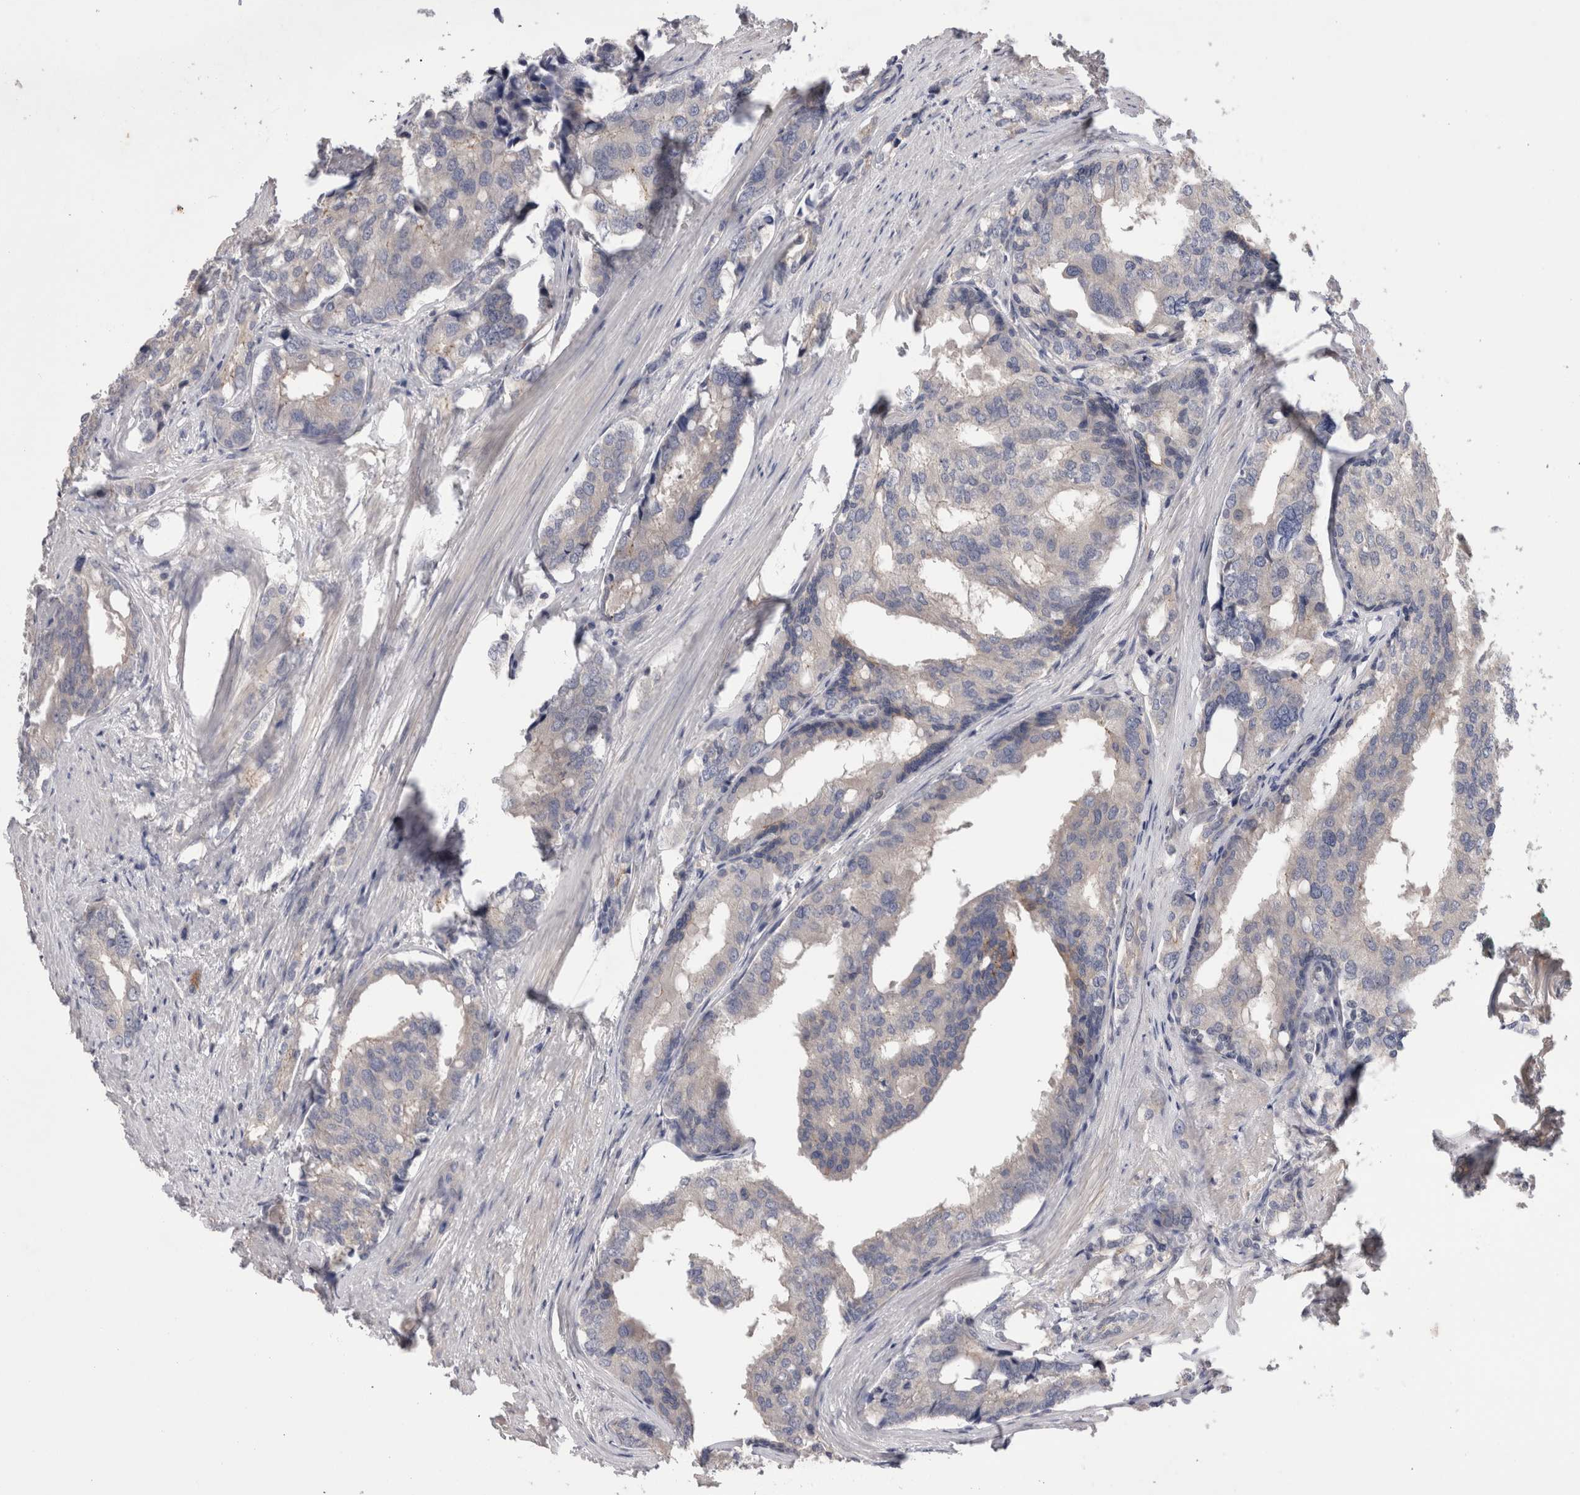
{"staining": {"intensity": "negative", "quantity": "none", "location": "none"}, "tissue": "prostate cancer", "cell_type": "Tumor cells", "image_type": "cancer", "snomed": [{"axis": "morphology", "description": "Adenocarcinoma, High grade"}, {"axis": "topography", "description": "Prostate"}], "caption": "High power microscopy histopathology image of an immunohistochemistry photomicrograph of high-grade adenocarcinoma (prostate), revealing no significant positivity in tumor cells. (Brightfield microscopy of DAB (3,3'-diaminobenzidine) immunohistochemistry at high magnification).", "gene": "OTOR", "patient": {"sex": "male", "age": 50}}